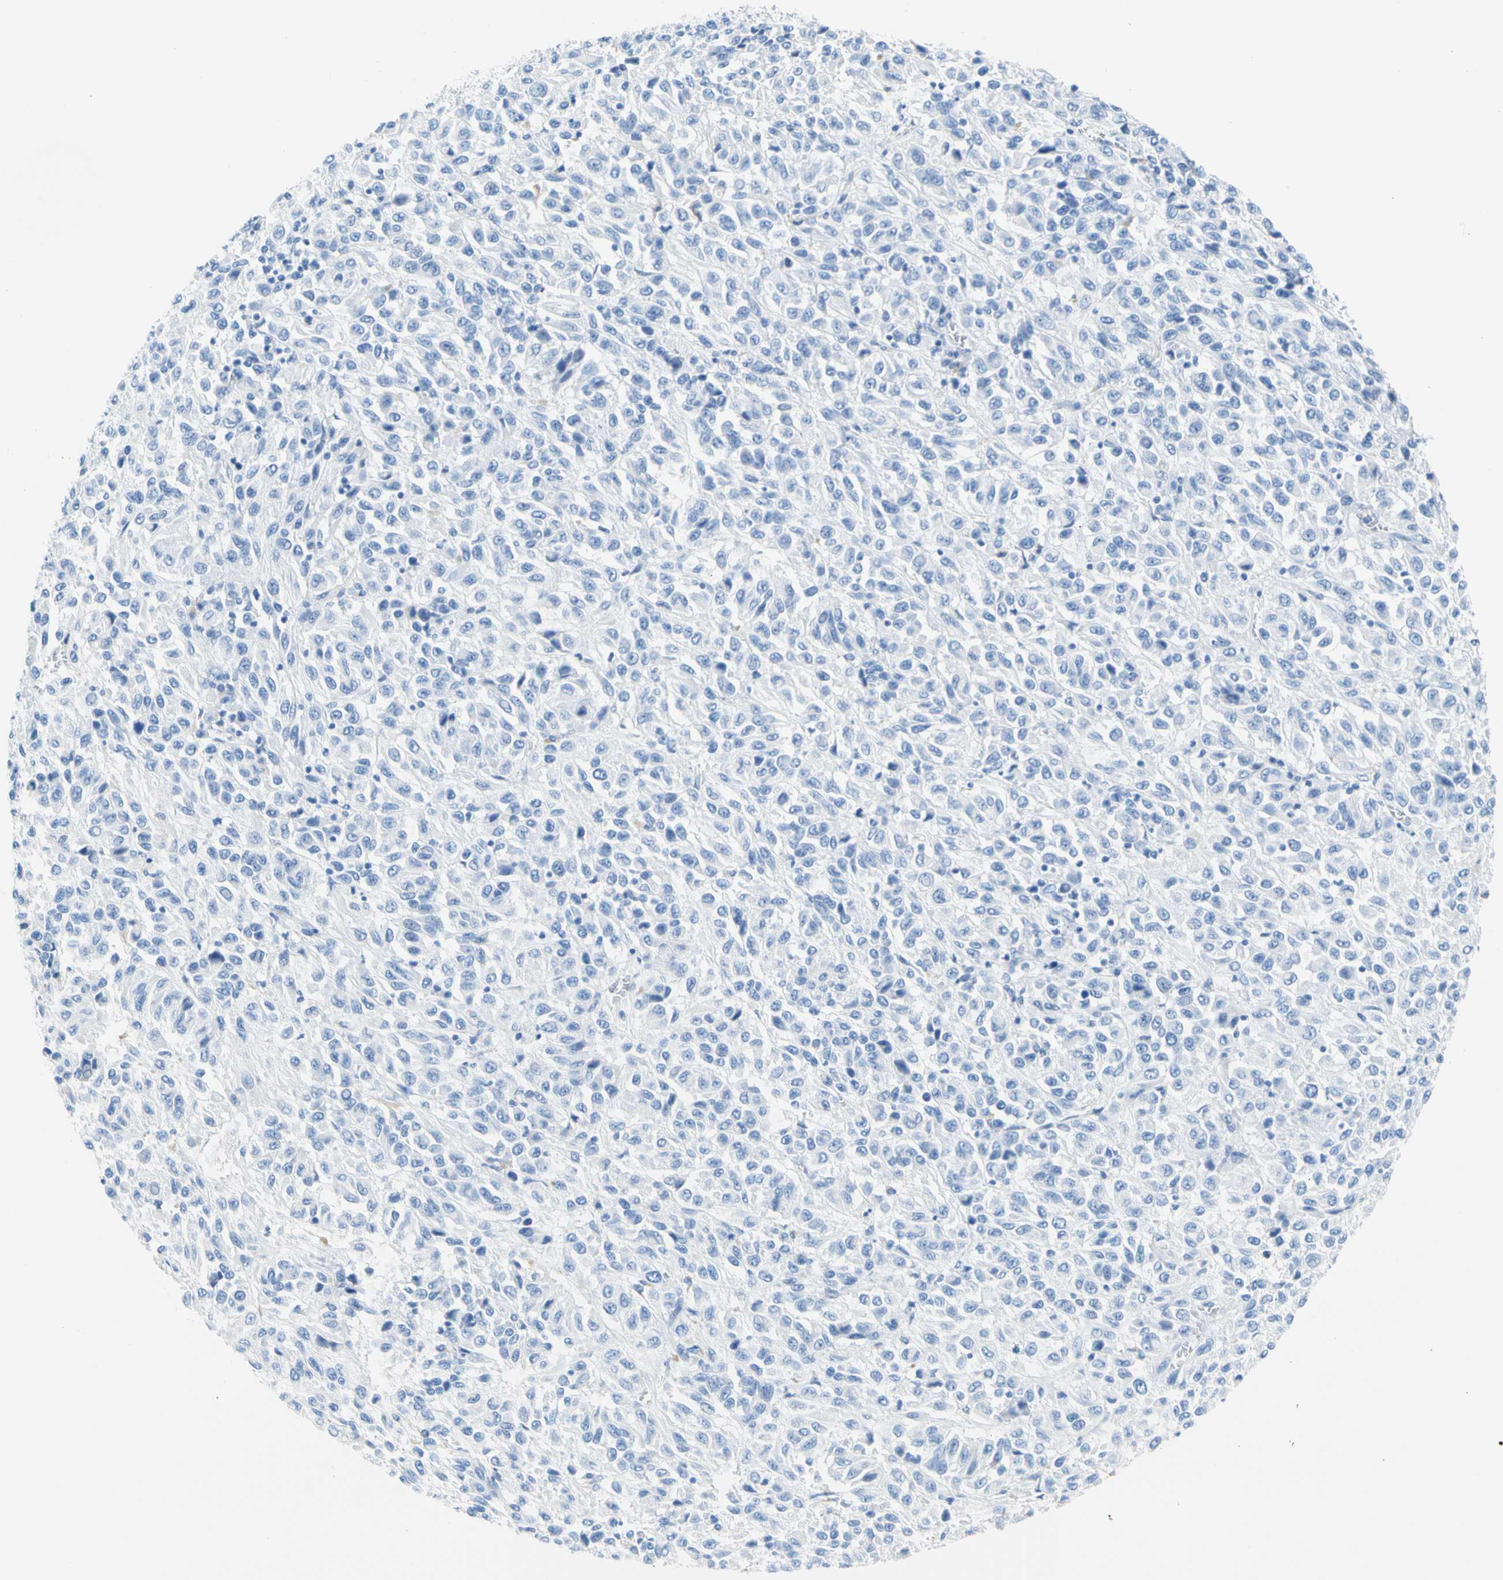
{"staining": {"intensity": "negative", "quantity": "none", "location": "none"}, "tissue": "melanoma", "cell_type": "Tumor cells", "image_type": "cancer", "snomed": [{"axis": "morphology", "description": "Malignant melanoma, Metastatic site"}, {"axis": "topography", "description": "Lung"}], "caption": "IHC of human melanoma demonstrates no expression in tumor cells.", "gene": "CEL", "patient": {"sex": "male", "age": 64}}